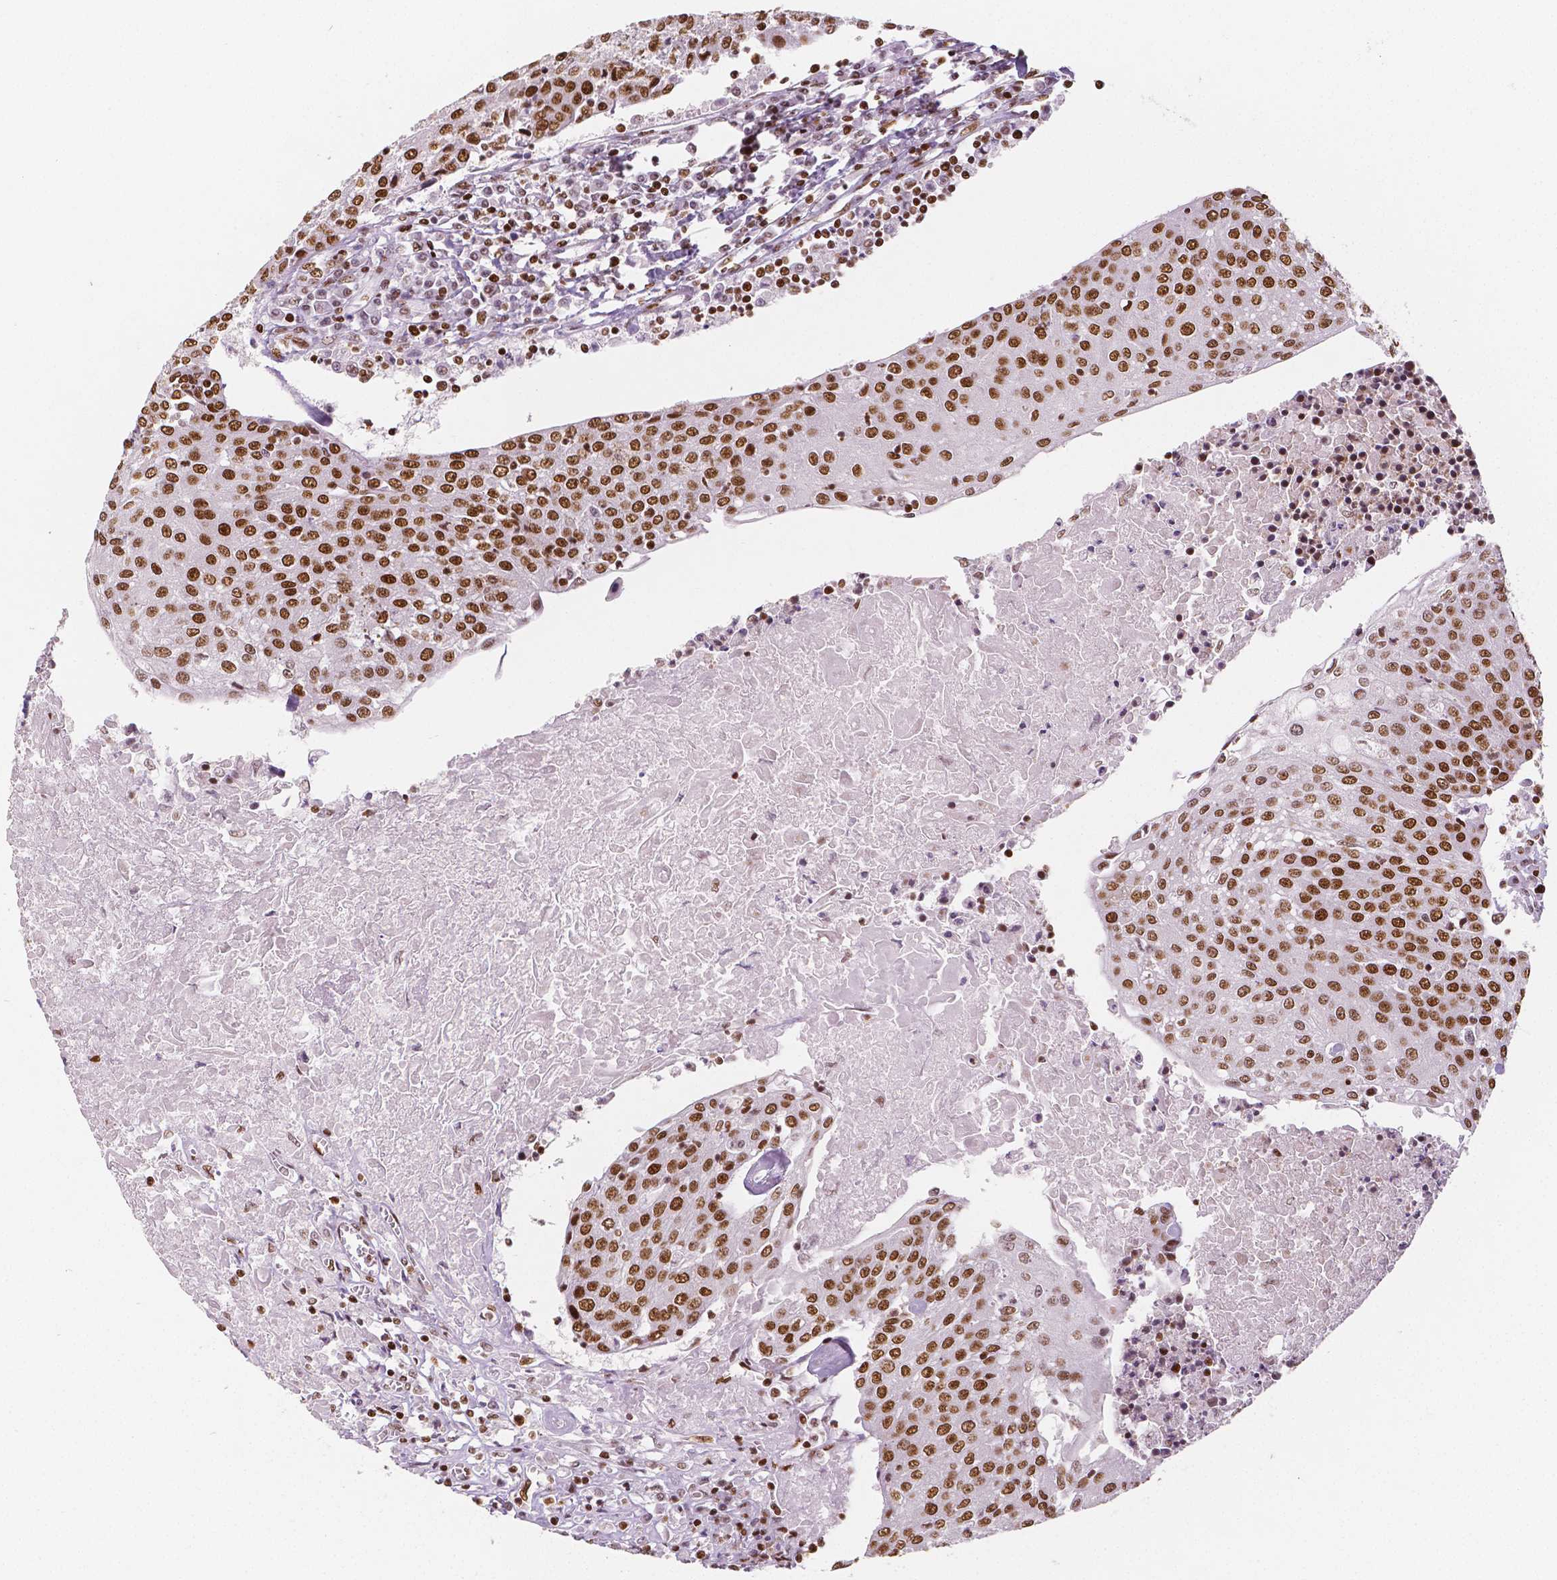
{"staining": {"intensity": "strong", "quantity": ">75%", "location": "nuclear"}, "tissue": "urothelial cancer", "cell_type": "Tumor cells", "image_type": "cancer", "snomed": [{"axis": "morphology", "description": "Urothelial carcinoma, High grade"}, {"axis": "topography", "description": "Urinary bladder"}], "caption": "Tumor cells demonstrate strong nuclear positivity in approximately >75% of cells in urothelial carcinoma (high-grade).", "gene": "HDAC1", "patient": {"sex": "female", "age": 85}}